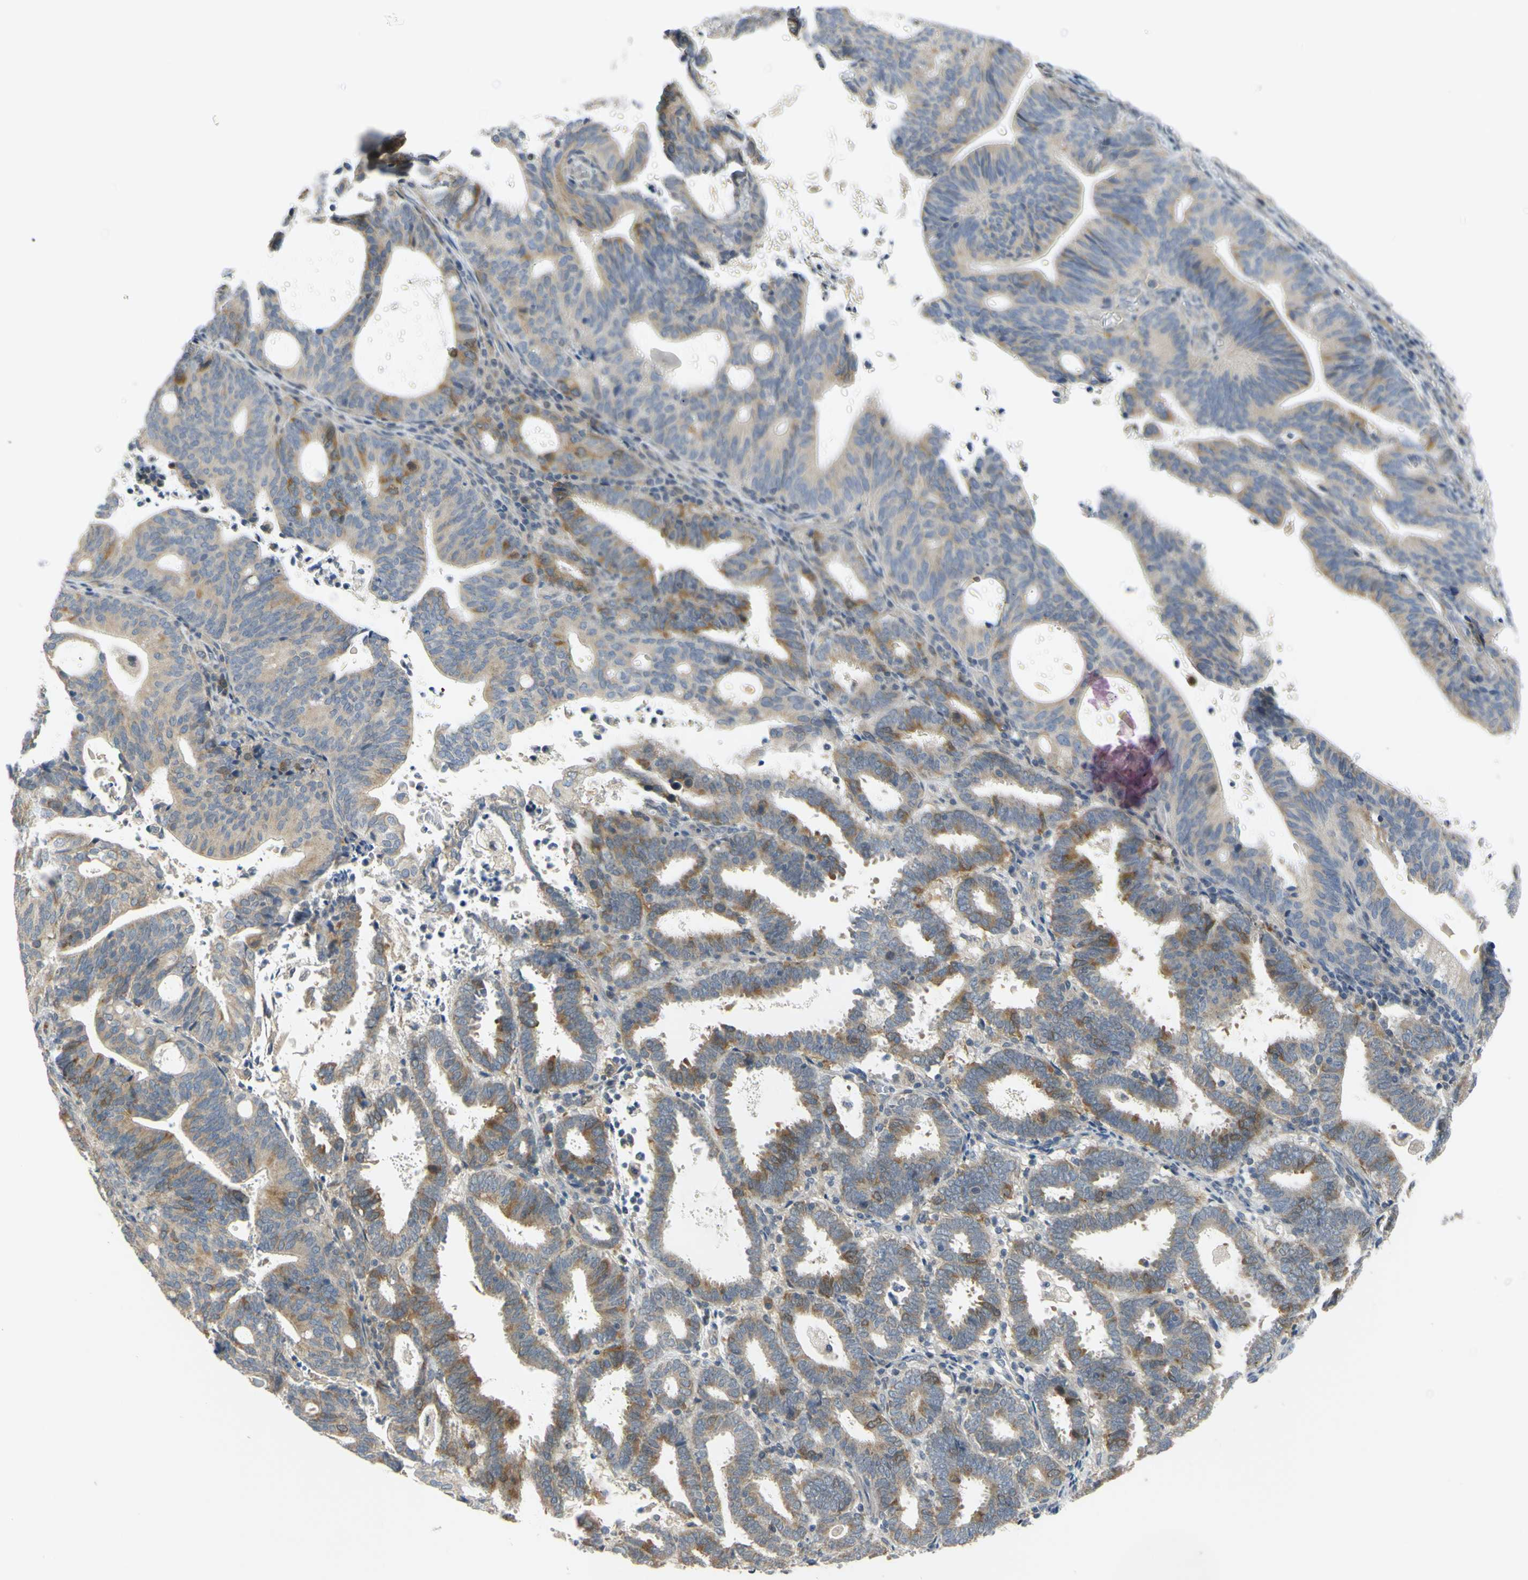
{"staining": {"intensity": "moderate", "quantity": "25%-75%", "location": "cytoplasmic/membranous"}, "tissue": "endometrial cancer", "cell_type": "Tumor cells", "image_type": "cancer", "snomed": [{"axis": "morphology", "description": "Adenocarcinoma, NOS"}, {"axis": "topography", "description": "Uterus"}], "caption": "A photomicrograph showing moderate cytoplasmic/membranous positivity in approximately 25%-75% of tumor cells in endometrial cancer, as visualized by brown immunohistochemical staining.", "gene": "CCNB2", "patient": {"sex": "female", "age": 83}}